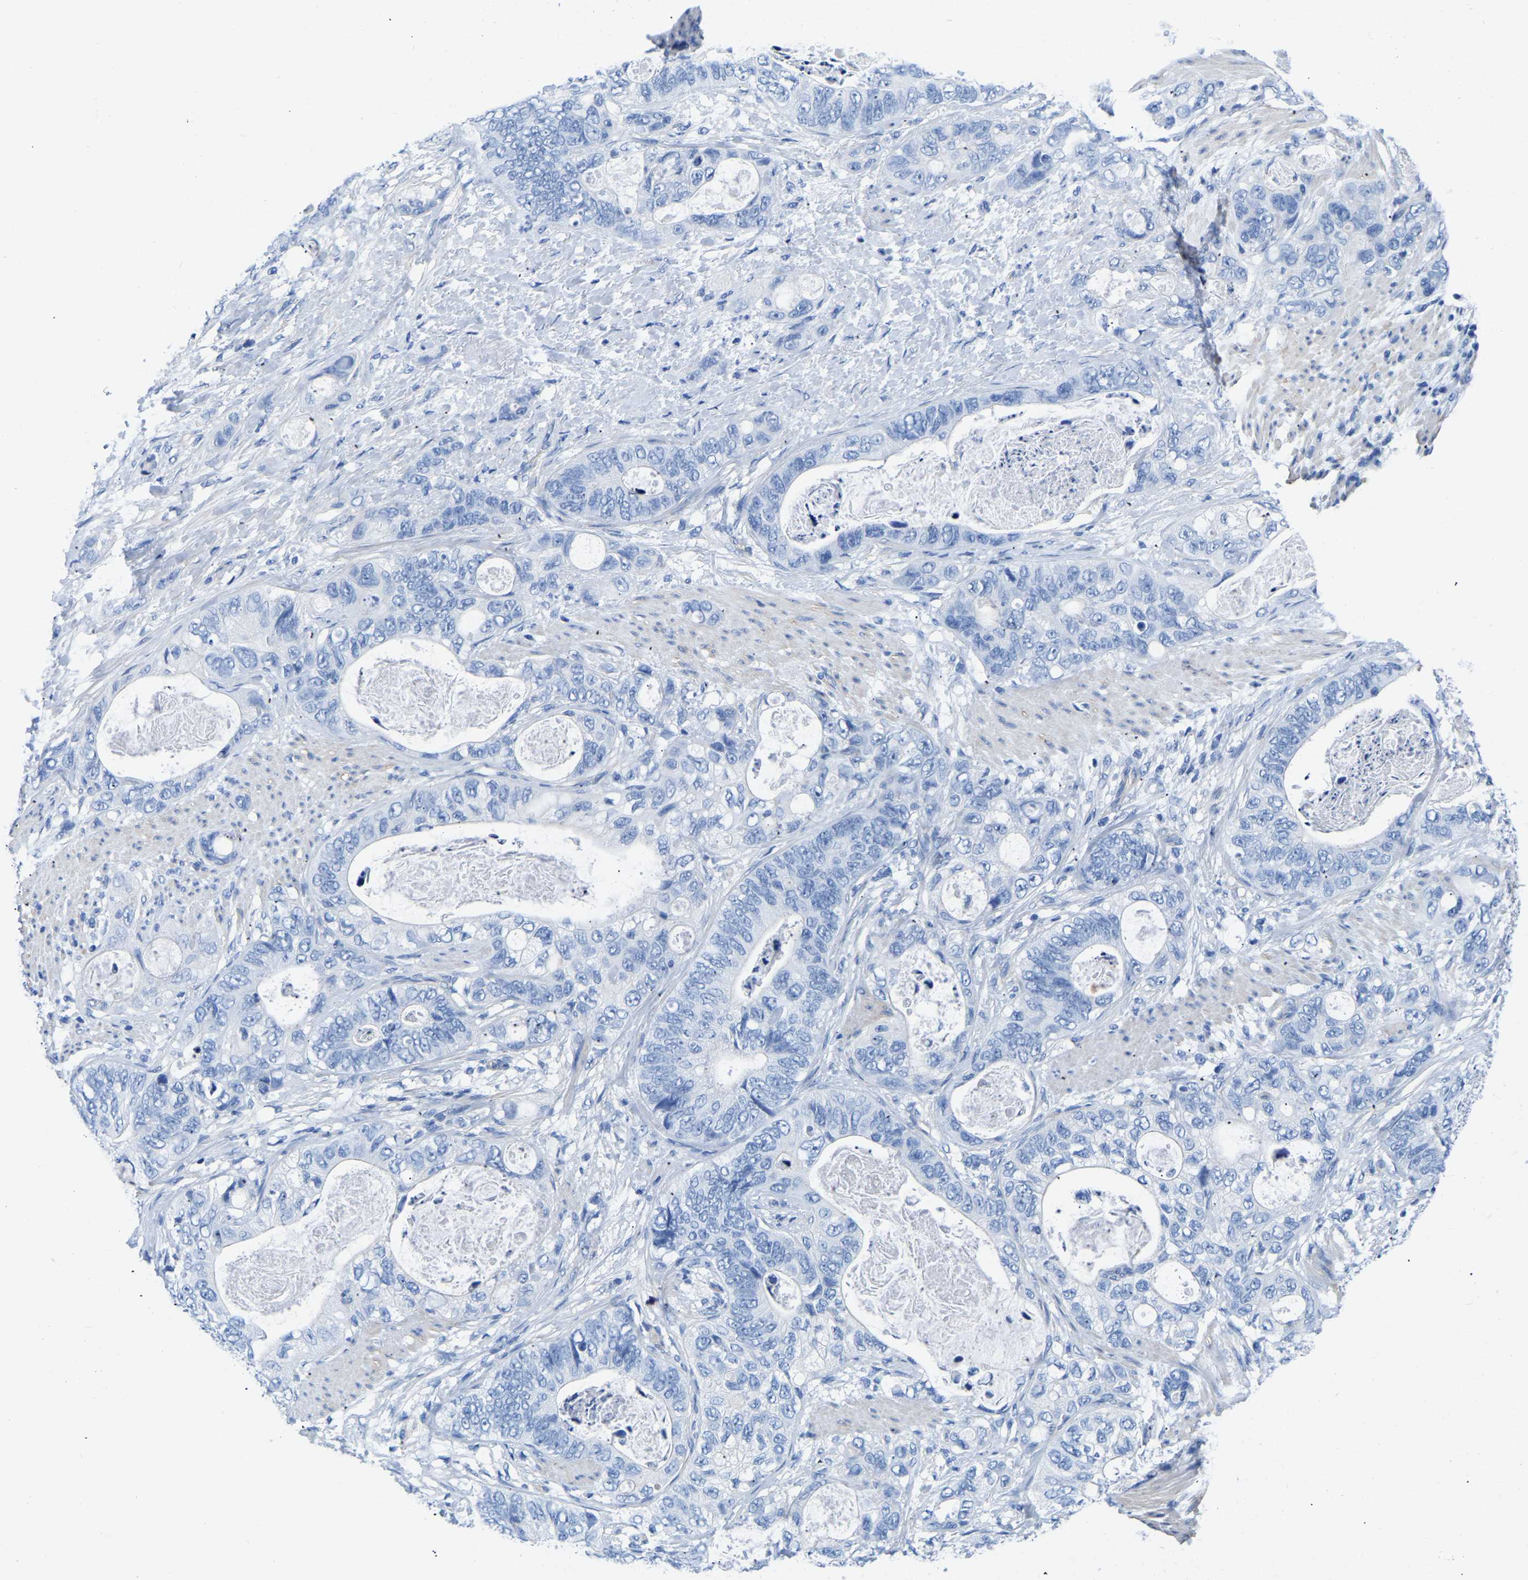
{"staining": {"intensity": "negative", "quantity": "none", "location": "none"}, "tissue": "stomach cancer", "cell_type": "Tumor cells", "image_type": "cancer", "snomed": [{"axis": "morphology", "description": "Normal tissue, NOS"}, {"axis": "morphology", "description": "Adenocarcinoma, NOS"}, {"axis": "topography", "description": "Stomach"}], "caption": "Tumor cells are negative for brown protein staining in adenocarcinoma (stomach).", "gene": "UPK3A", "patient": {"sex": "female", "age": 89}}